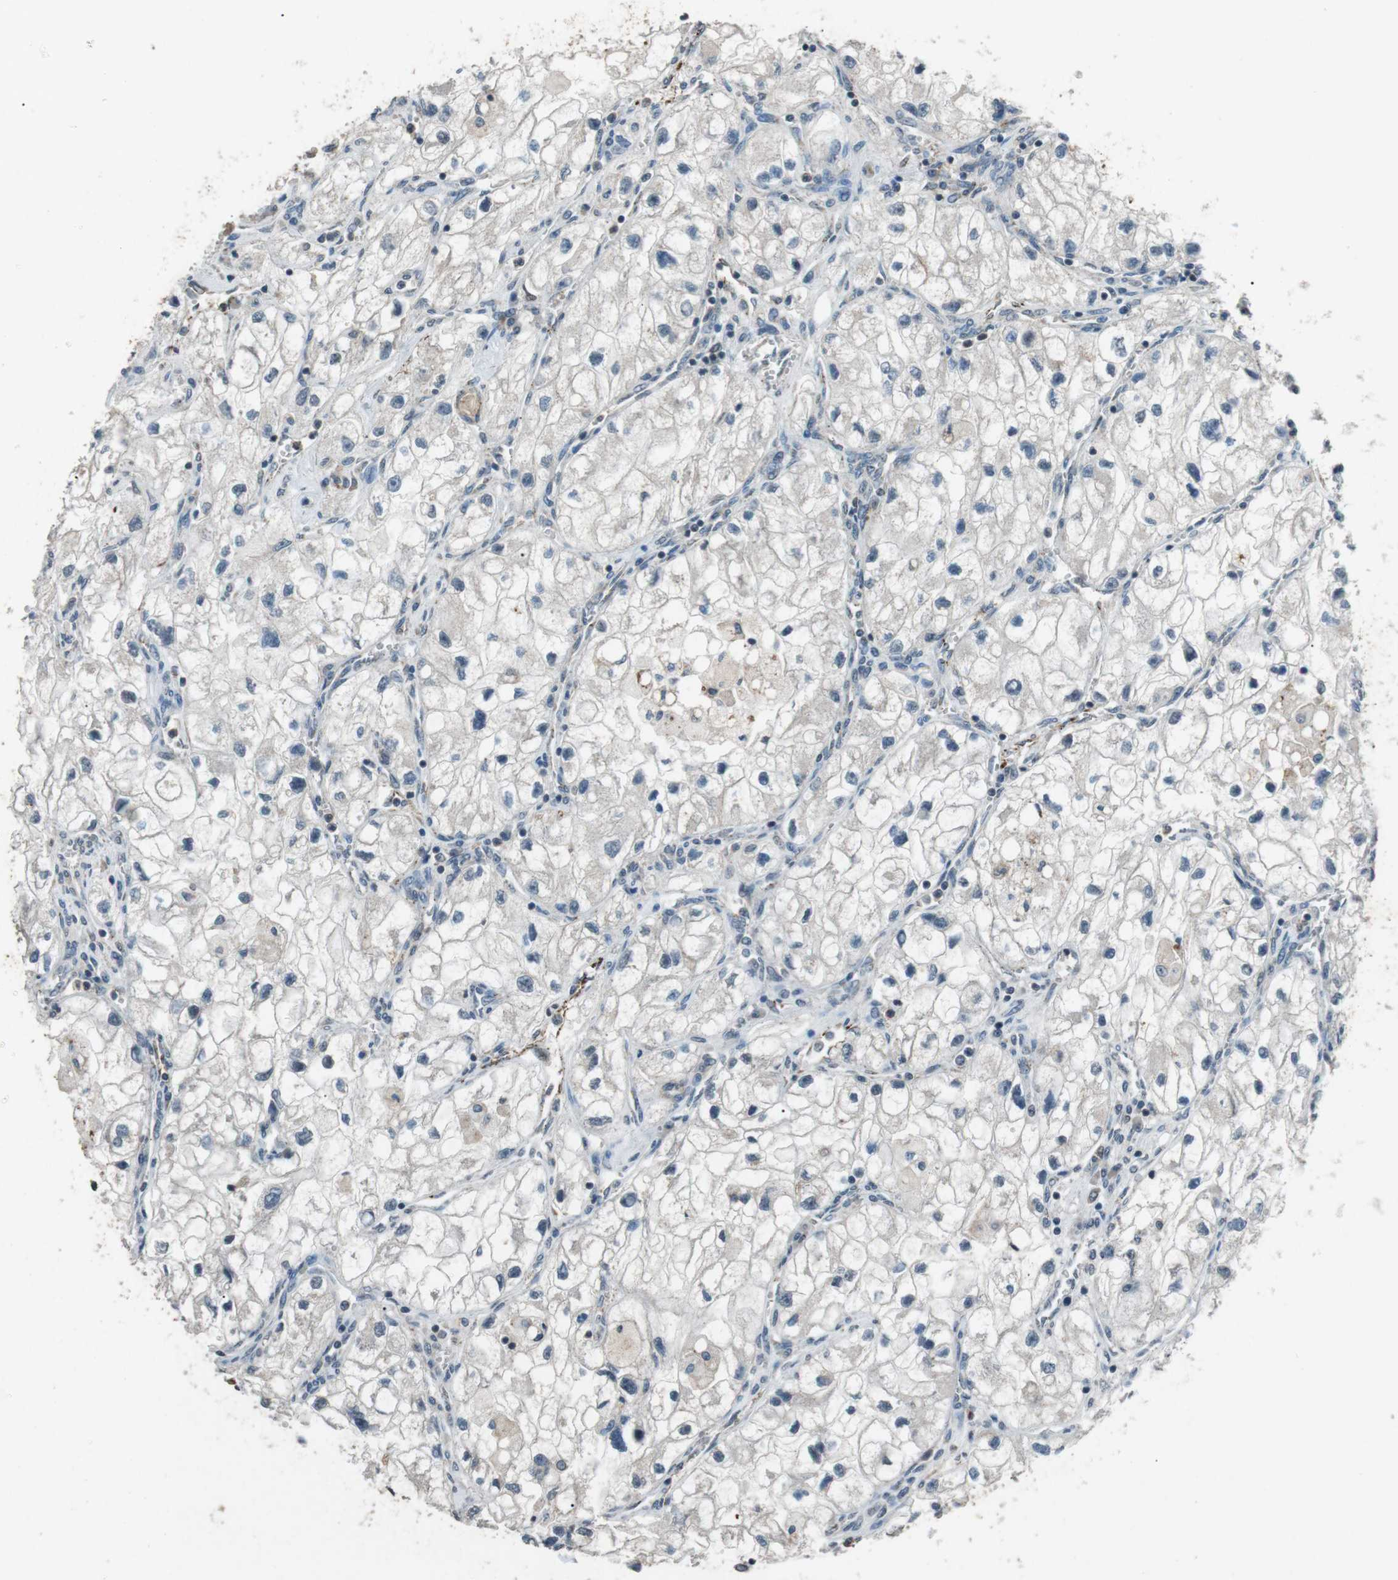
{"staining": {"intensity": "negative", "quantity": "none", "location": "none"}, "tissue": "renal cancer", "cell_type": "Tumor cells", "image_type": "cancer", "snomed": [{"axis": "morphology", "description": "Adenocarcinoma, NOS"}, {"axis": "topography", "description": "Kidney"}], "caption": "This image is of renal adenocarcinoma stained with IHC to label a protein in brown with the nuclei are counter-stained blue. There is no positivity in tumor cells.", "gene": "NEK7", "patient": {"sex": "female", "age": 70}}